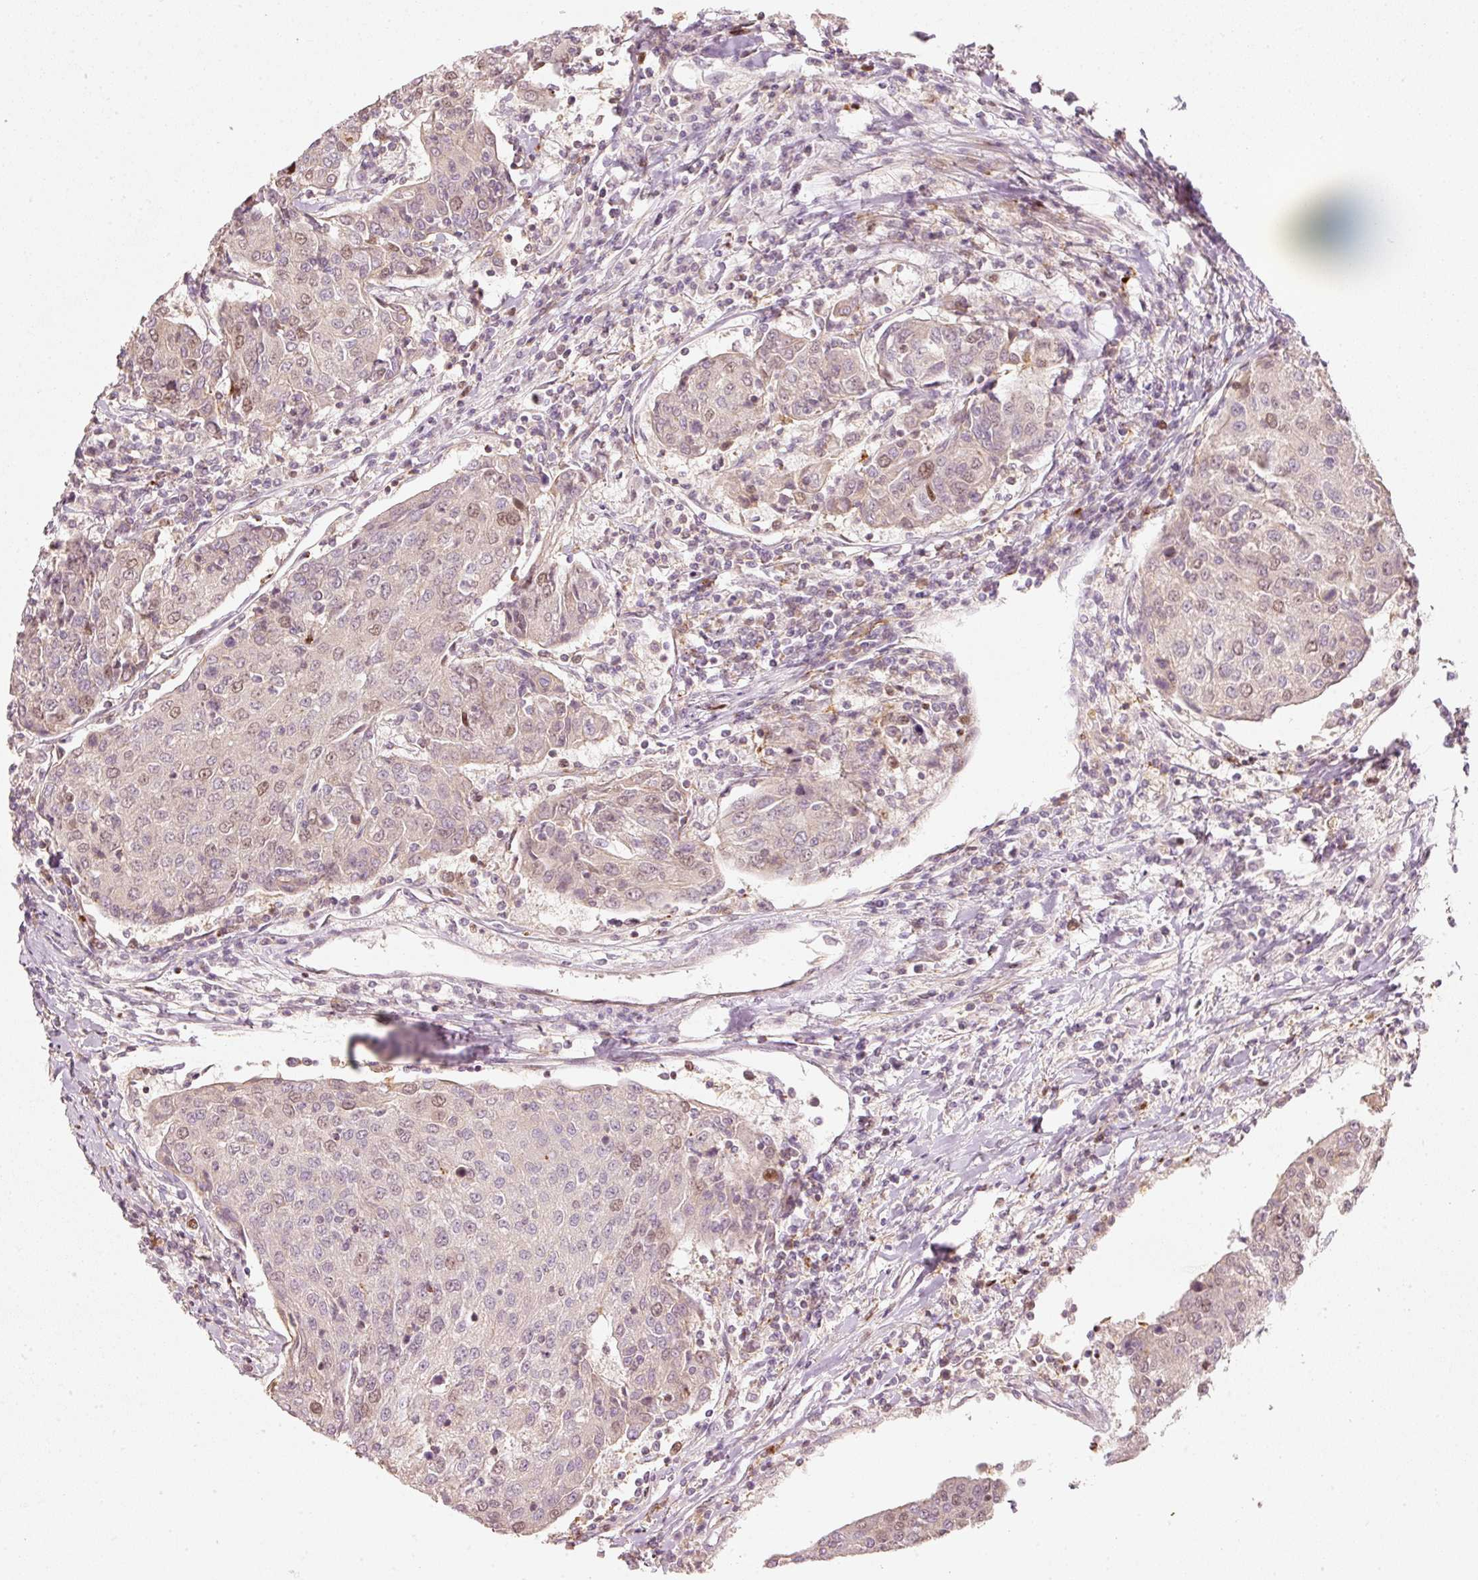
{"staining": {"intensity": "moderate", "quantity": "<25%", "location": "nuclear"}, "tissue": "urothelial cancer", "cell_type": "Tumor cells", "image_type": "cancer", "snomed": [{"axis": "morphology", "description": "Urothelial carcinoma, High grade"}, {"axis": "topography", "description": "Urinary bladder"}], "caption": "This micrograph reveals IHC staining of urothelial carcinoma (high-grade), with low moderate nuclear expression in about <25% of tumor cells.", "gene": "TREX2", "patient": {"sex": "female", "age": 85}}